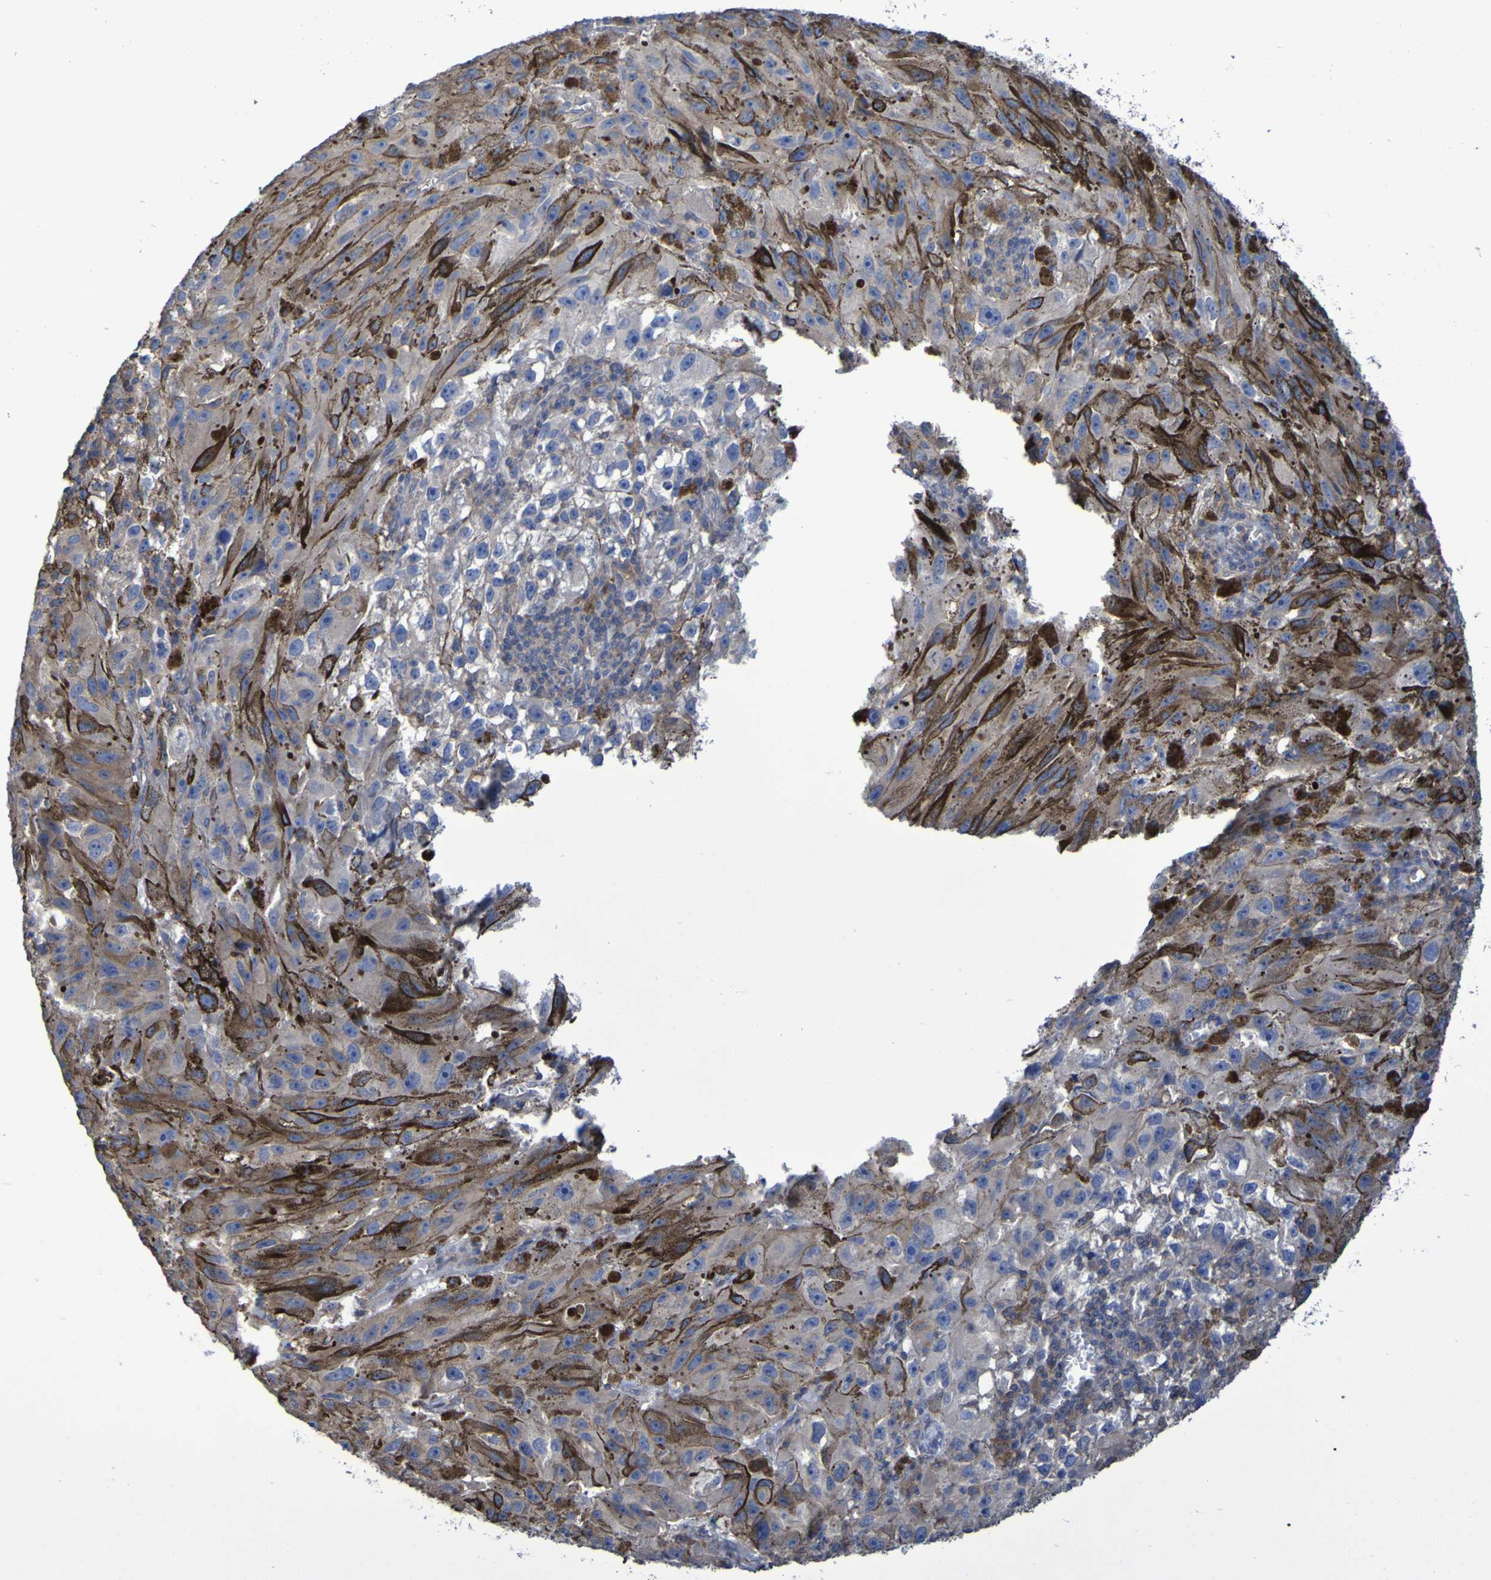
{"staining": {"intensity": "weak", "quantity": "<25%", "location": "cytoplasmic/membranous"}, "tissue": "melanoma", "cell_type": "Tumor cells", "image_type": "cancer", "snomed": [{"axis": "morphology", "description": "Malignant melanoma, NOS"}, {"axis": "topography", "description": "Skin"}], "caption": "Malignant melanoma was stained to show a protein in brown. There is no significant staining in tumor cells.", "gene": "SYNJ1", "patient": {"sex": "female", "age": 104}}